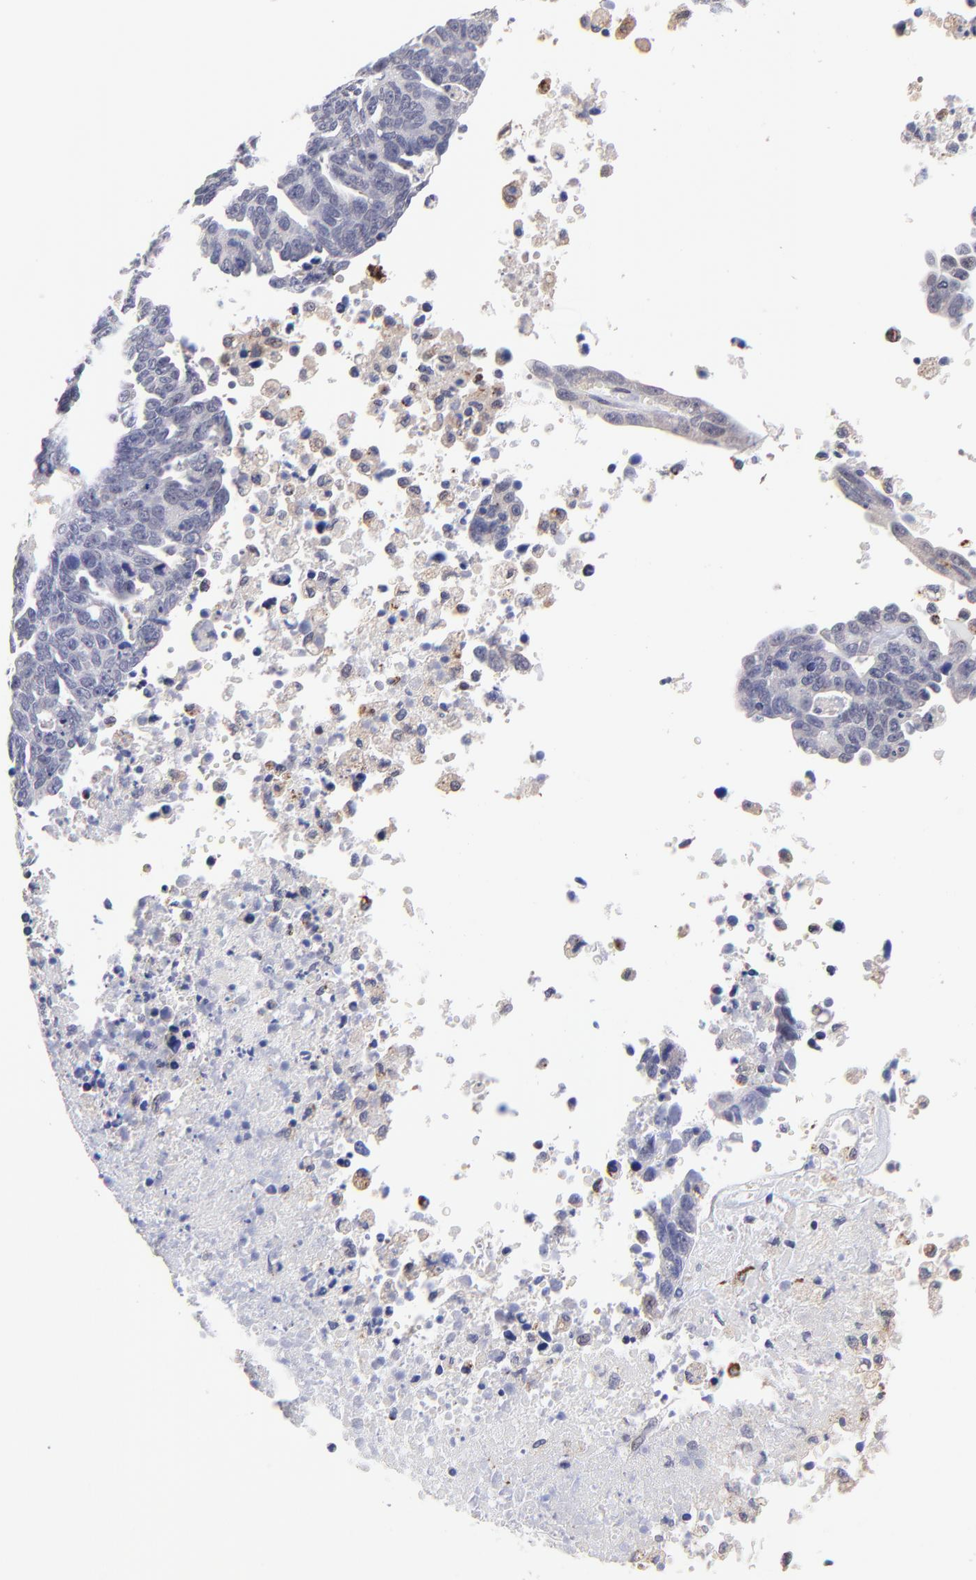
{"staining": {"intensity": "negative", "quantity": "none", "location": "none"}, "tissue": "ovarian cancer", "cell_type": "Tumor cells", "image_type": "cancer", "snomed": [{"axis": "morphology", "description": "Carcinoma, endometroid"}, {"axis": "morphology", "description": "Cystadenocarcinoma, serous, NOS"}, {"axis": "topography", "description": "Ovary"}], "caption": "Immunohistochemical staining of endometroid carcinoma (ovarian) reveals no significant expression in tumor cells.", "gene": "ZNF747", "patient": {"sex": "female", "age": 45}}